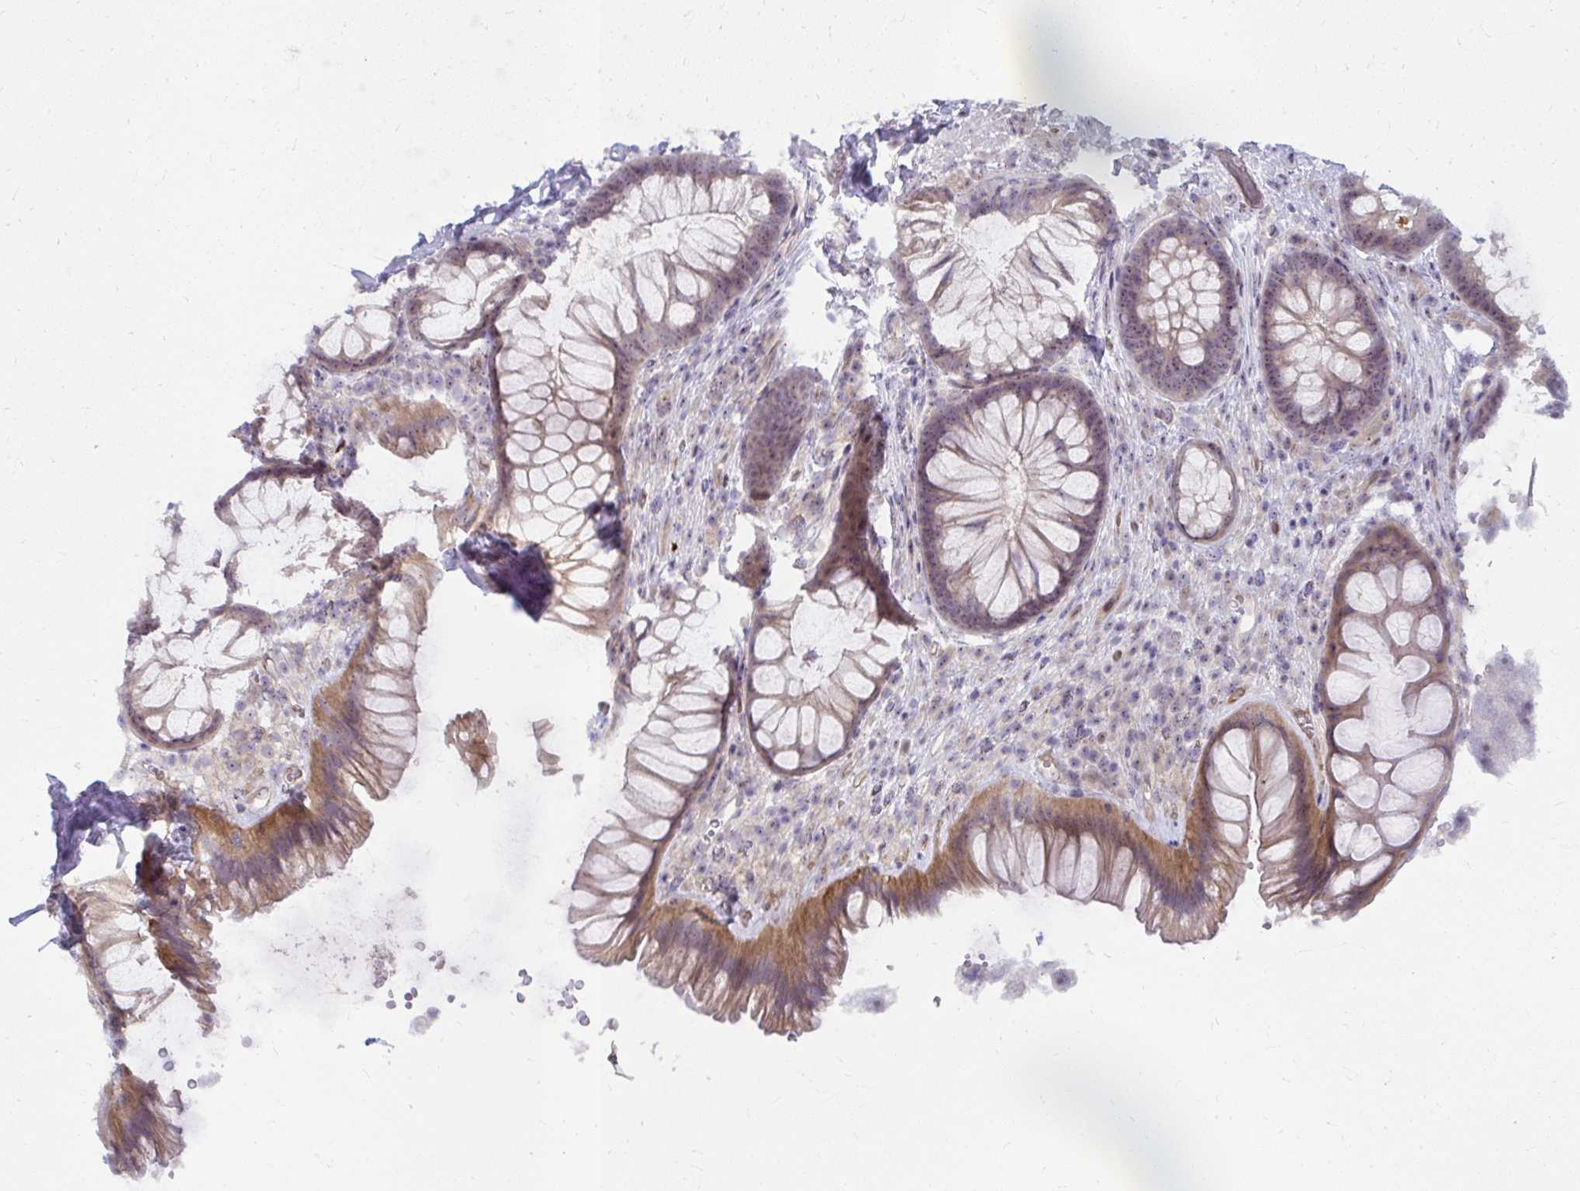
{"staining": {"intensity": "moderate", "quantity": ">75%", "location": "cytoplasmic/membranous,nuclear"}, "tissue": "rectum", "cell_type": "Glandular cells", "image_type": "normal", "snomed": [{"axis": "morphology", "description": "Normal tissue, NOS"}, {"axis": "topography", "description": "Rectum"}], "caption": "Rectum stained for a protein exhibits moderate cytoplasmic/membranous,nuclear positivity in glandular cells. The staining is performed using DAB (3,3'-diaminobenzidine) brown chromogen to label protein expression. The nuclei are counter-stained blue using hematoxylin.", "gene": "MUS81", "patient": {"sex": "male", "age": 53}}